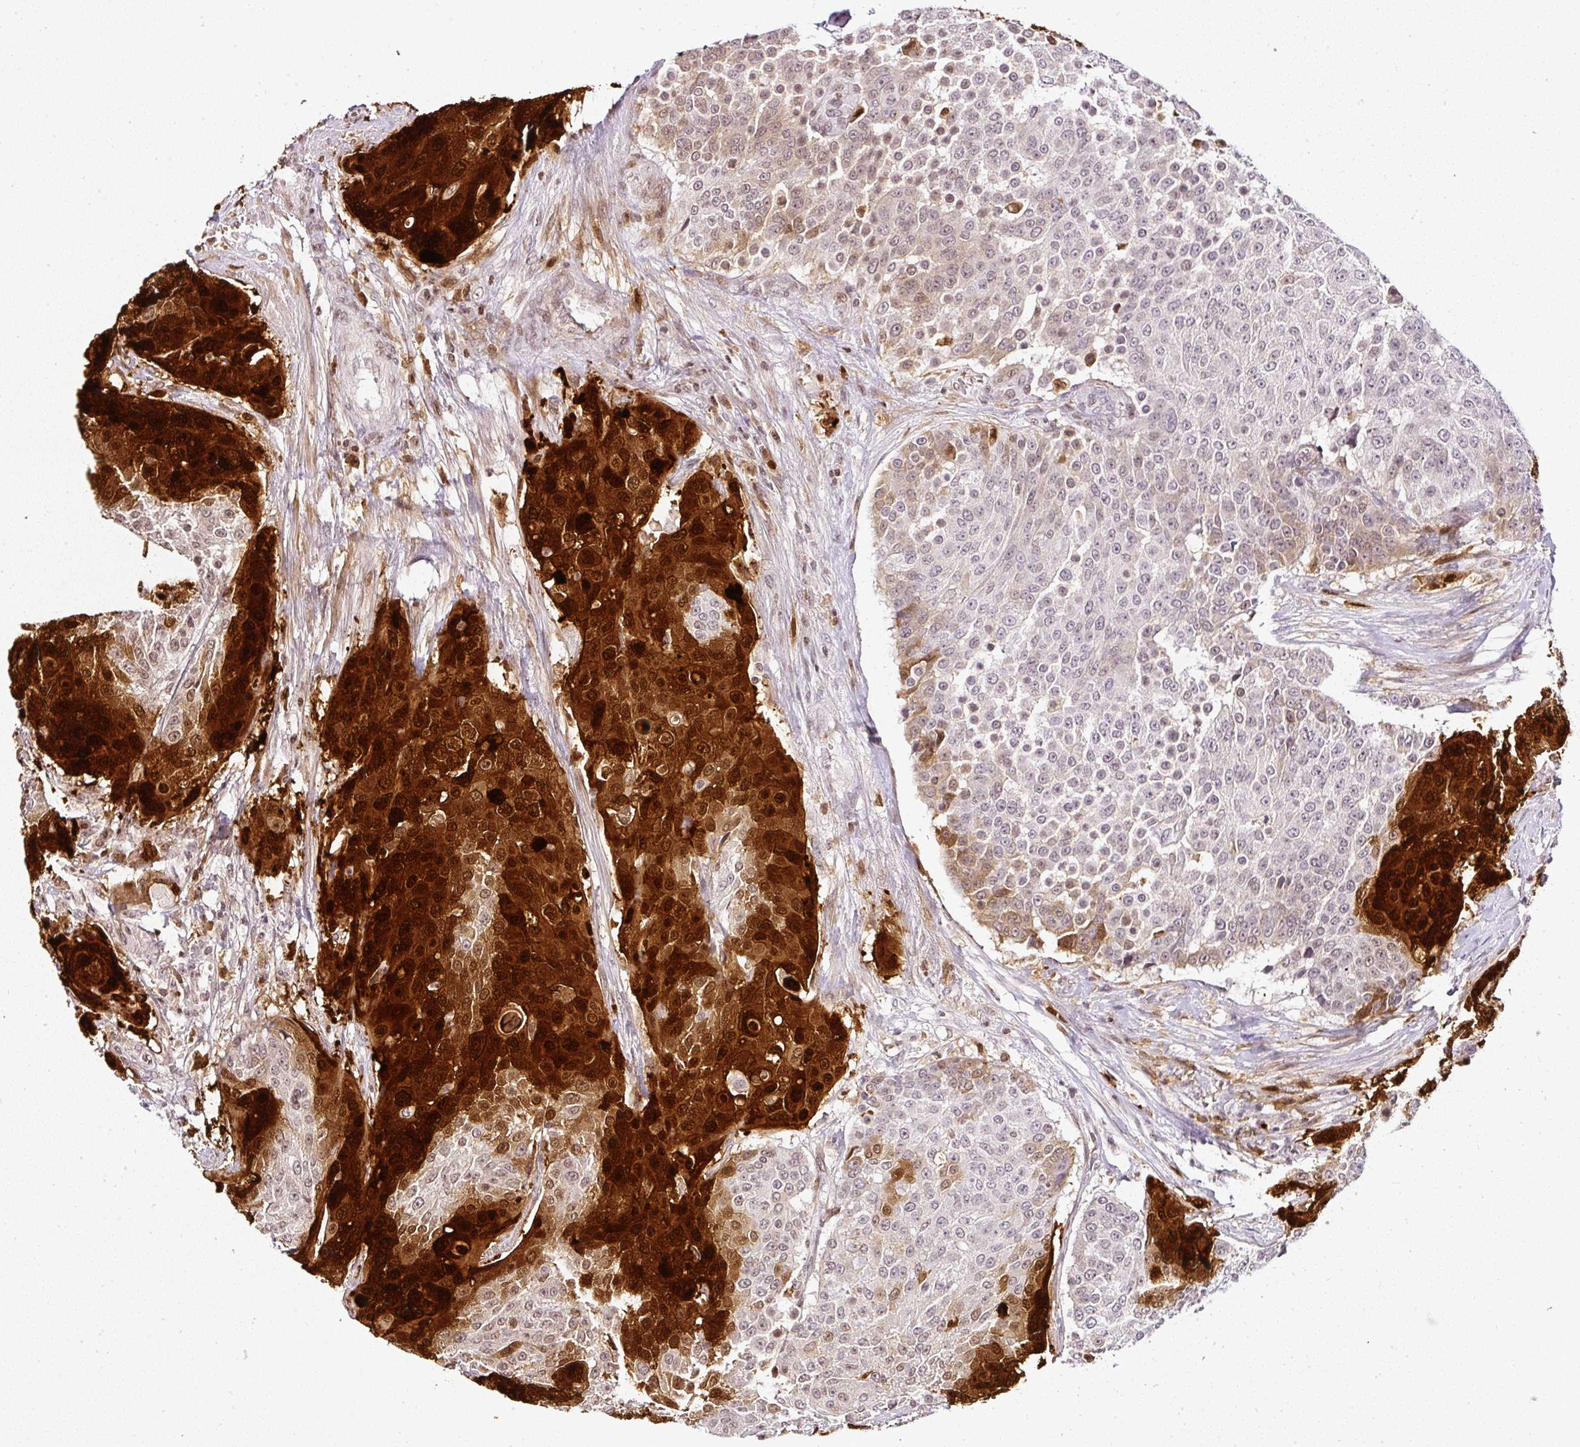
{"staining": {"intensity": "strong", "quantity": "25%-75%", "location": "cytoplasmic/membranous,nuclear"}, "tissue": "urothelial cancer", "cell_type": "Tumor cells", "image_type": "cancer", "snomed": [{"axis": "morphology", "description": "Urothelial carcinoma, High grade"}, {"axis": "topography", "description": "Urinary bladder"}], "caption": "Immunohistochemical staining of human urothelial carcinoma (high-grade) reveals strong cytoplasmic/membranous and nuclear protein positivity in about 25%-75% of tumor cells. Using DAB (3,3'-diaminobenzidine) (brown) and hematoxylin (blue) stains, captured at high magnification using brightfield microscopy.", "gene": "SERPINB3", "patient": {"sex": "female", "age": 63}}